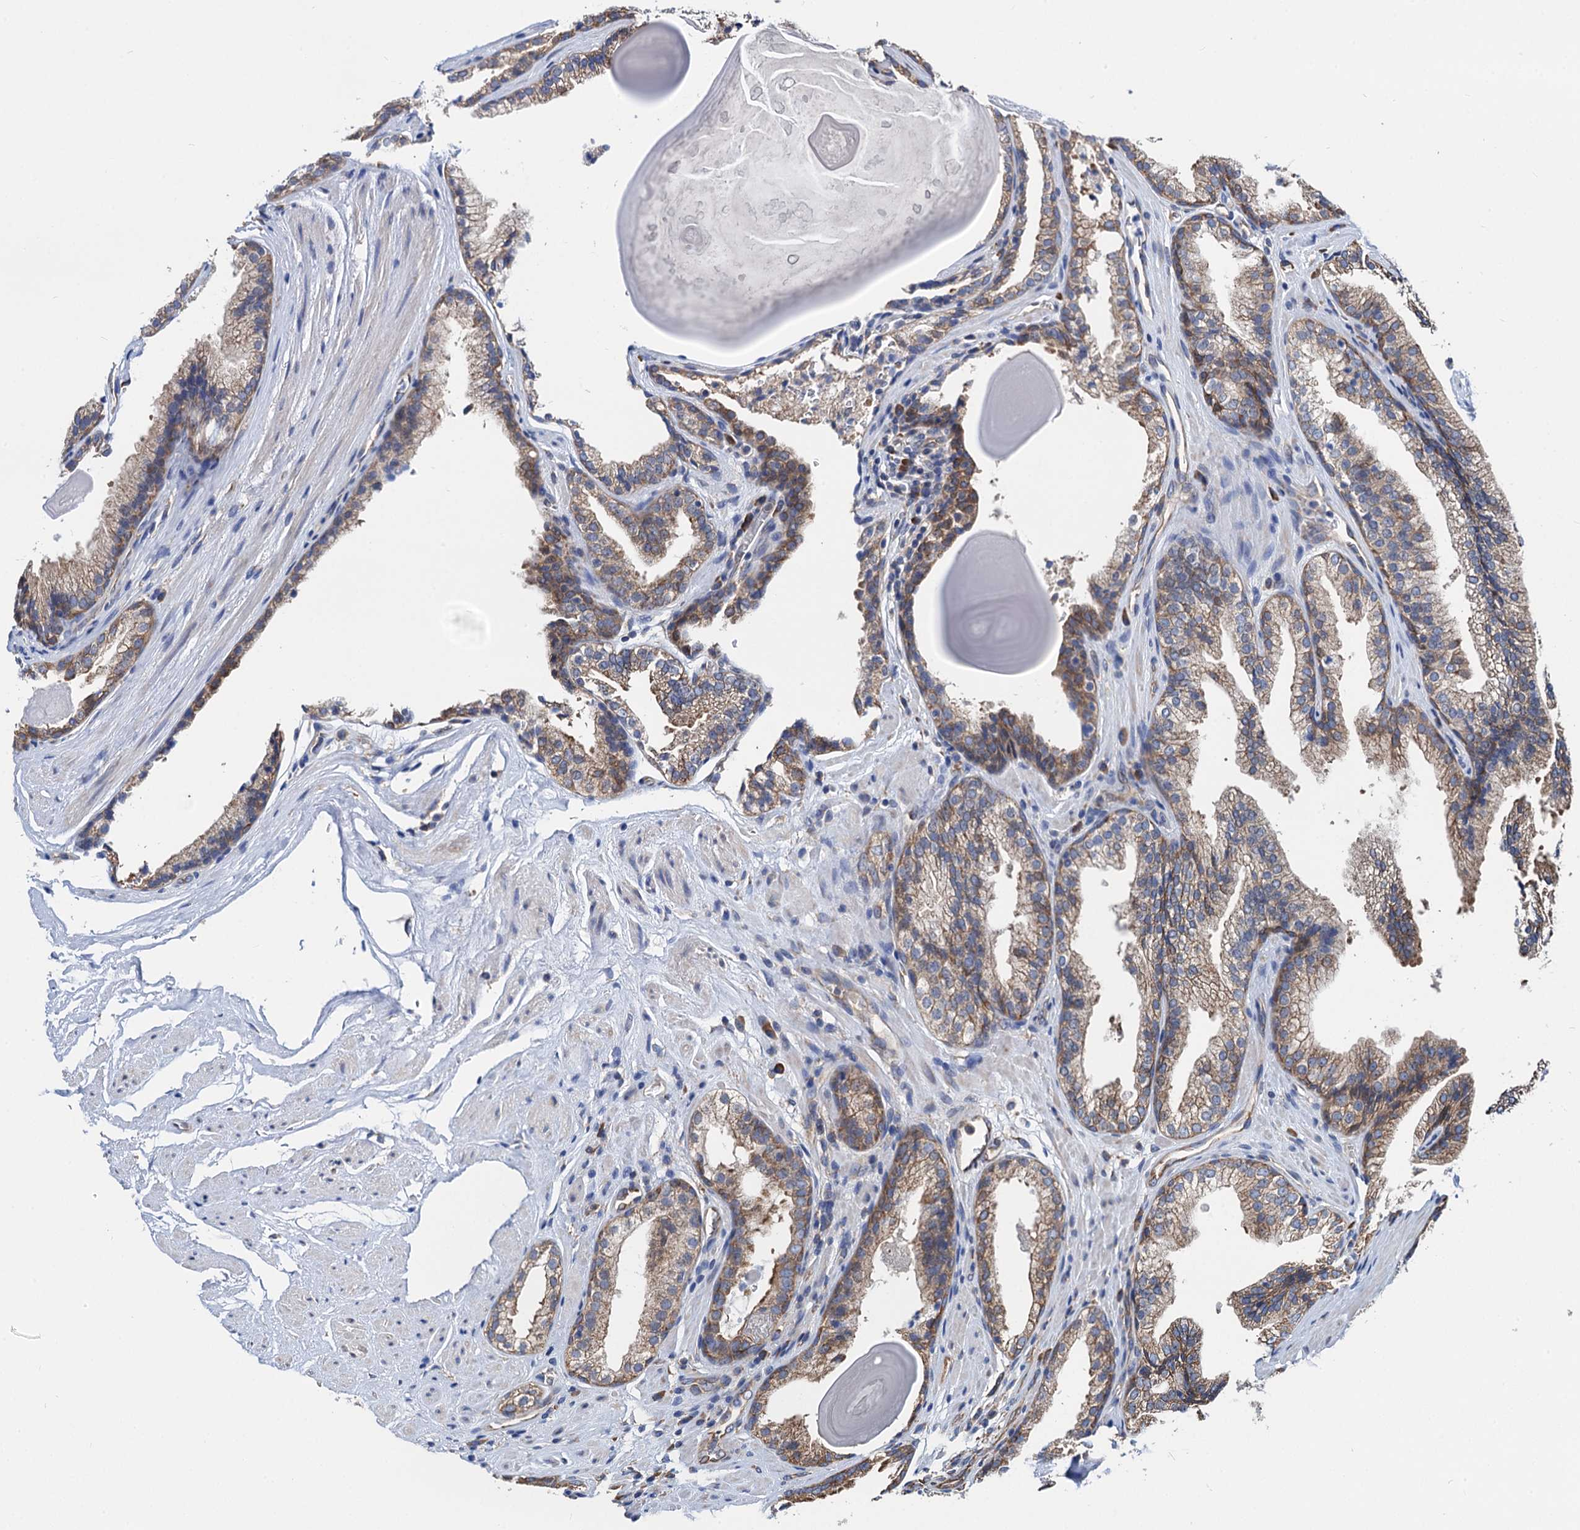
{"staining": {"intensity": "moderate", "quantity": ">75%", "location": "cytoplasmic/membranous"}, "tissue": "prostate cancer", "cell_type": "Tumor cells", "image_type": "cancer", "snomed": [{"axis": "morphology", "description": "Adenocarcinoma, High grade"}, {"axis": "topography", "description": "Prostate"}], "caption": "Immunohistochemical staining of prostate adenocarcinoma (high-grade) shows medium levels of moderate cytoplasmic/membranous positivity in about >75% of tumor cells.", "gene": "SLC12A7", "patient": {"sex": "male", "age": 63}}